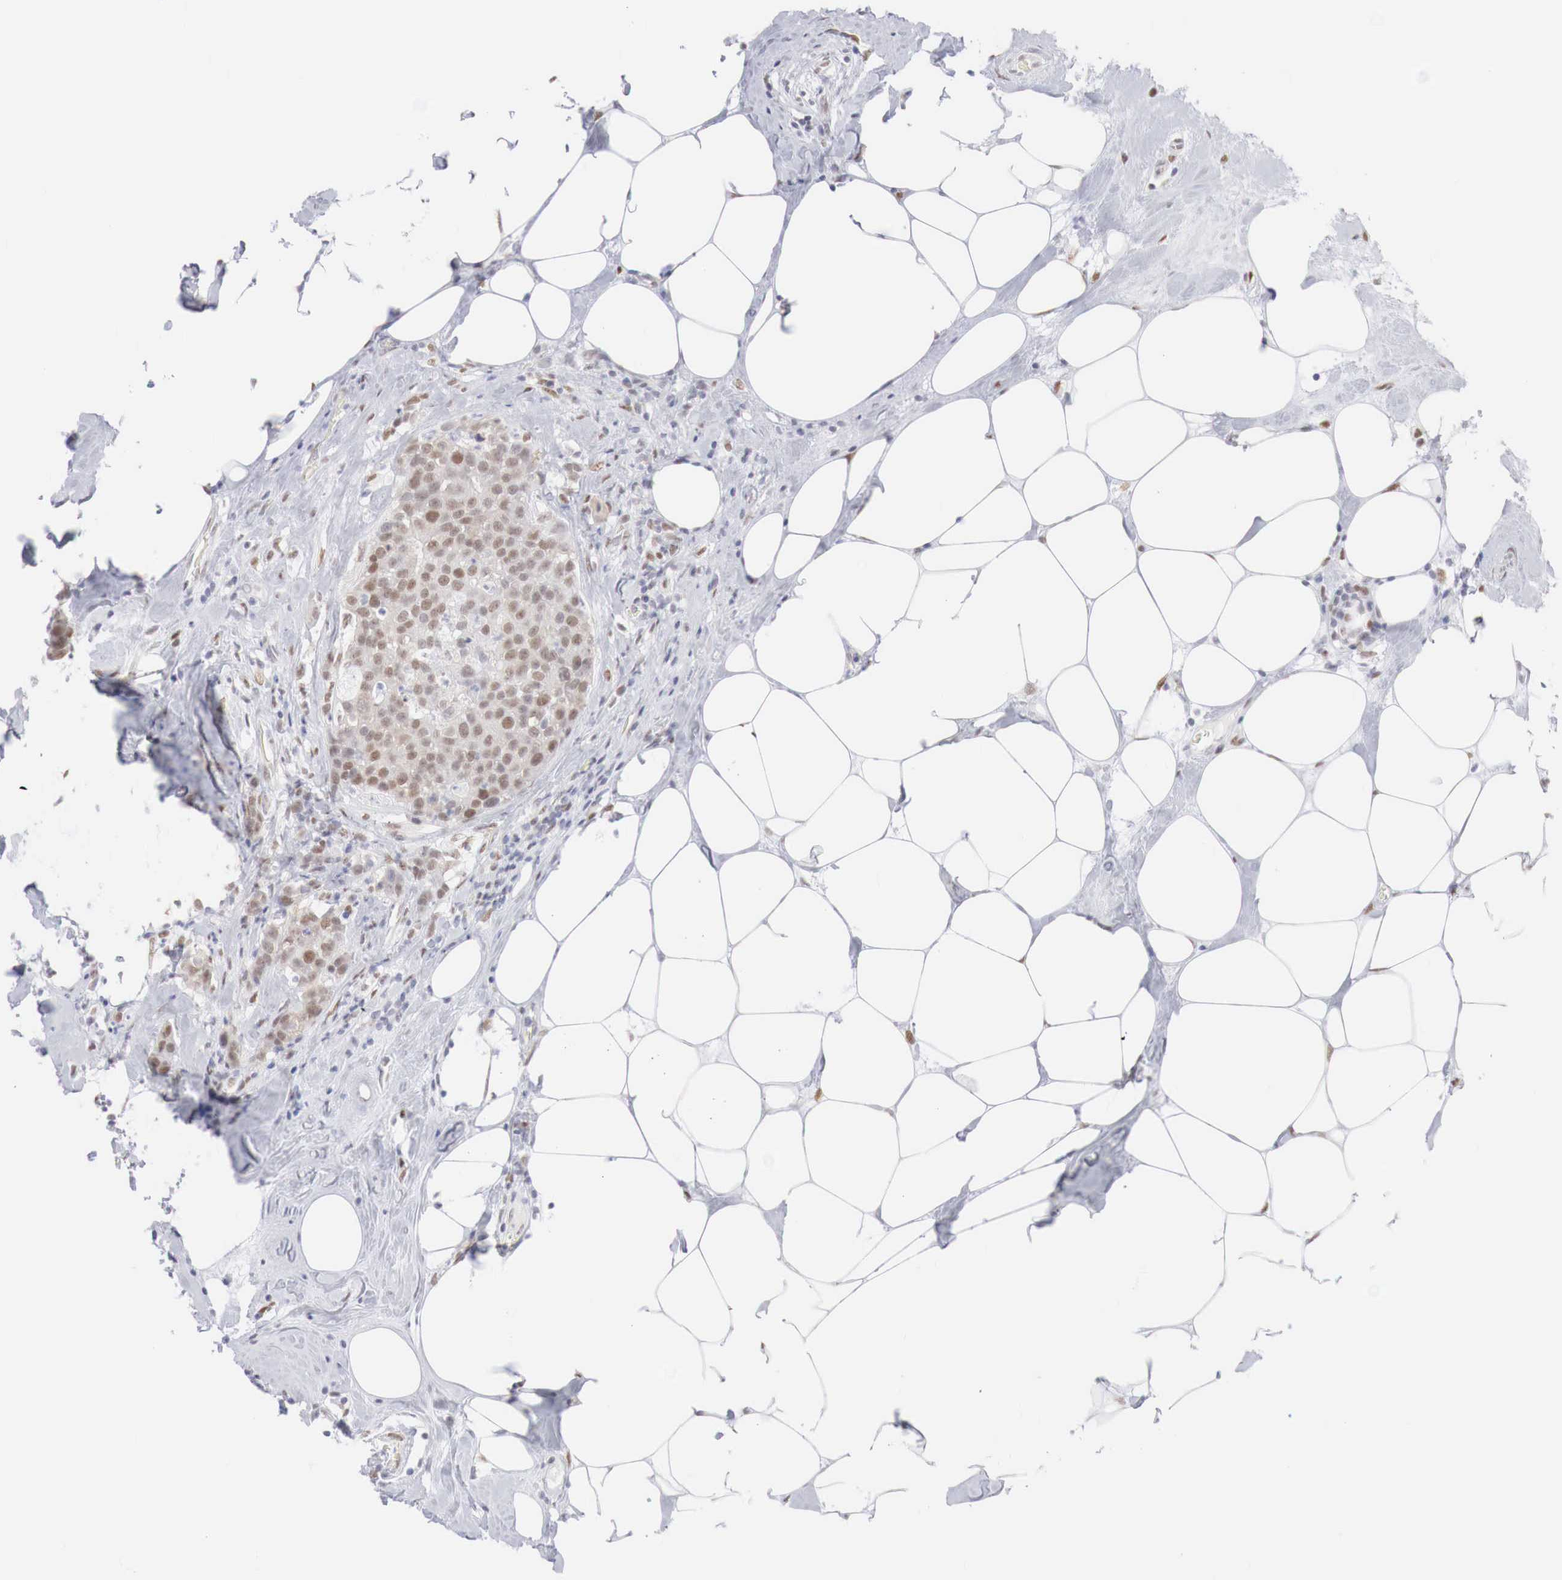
{"staining": {"intensity": "moderate", "quantity": ">75%", "location": "nuclear"}, "tissue": "breast cancer", "cell_type": "Tumor cells", "image_type": "cancer", "snomed": [{"axis": "morphology", "description": "Duct carcinoma"}, {"axis": "topography", "description": "Breast"}], "caption": "The immunohistochemical stain highlights moderate nuclear positivity in tumor cells of breast invasive ductal carcinoma tissue. (DAB IHC, brown staining for protein, blue staining for nuclei).", "gene": "FOXP2", "patient": {"sex": "female", "age": 45}}